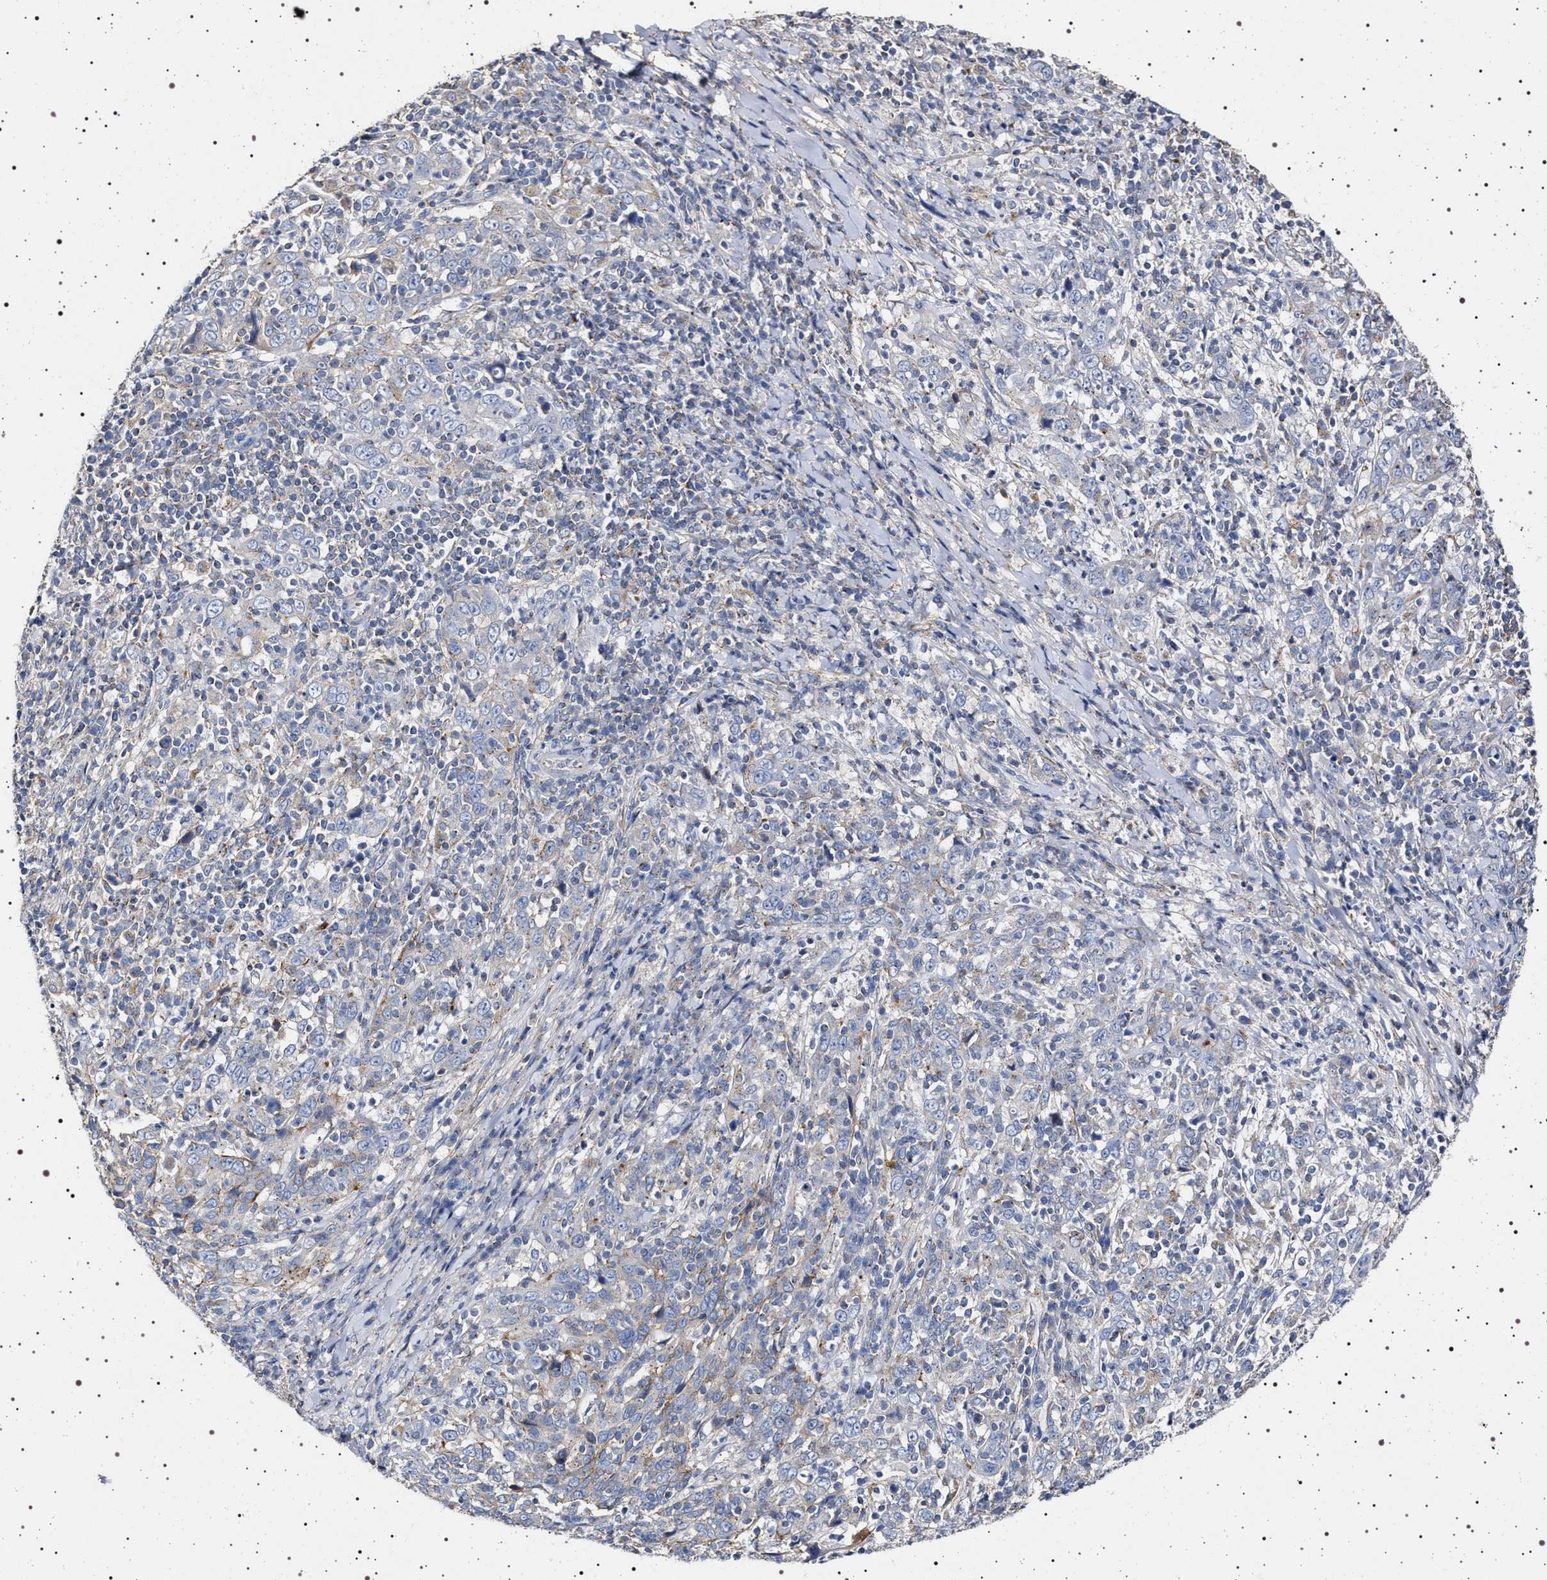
{"staining": {"intensity": "moderate", "quantity": "<25%", "location": "cytoplasmic/membranous"}, "tissue": "cervical cancer", "cell_type": "Tumor cells", "image_type": "cancer", "snomed": [{"axis": "morphology", "description": "Squamous cell carcinoma, NOS"}, {"axis": "topography", "description": "Cervix"}], "caption": "Immunohistochemical staining of cervical cancer (squamous cell carcinoma) demonstrates low levels of moderate cytoplasmic/membranous positivity in about <25% of tumor cells.", "gene": "NAALADL2", "patient": {"sex": "female", "age": 46}}